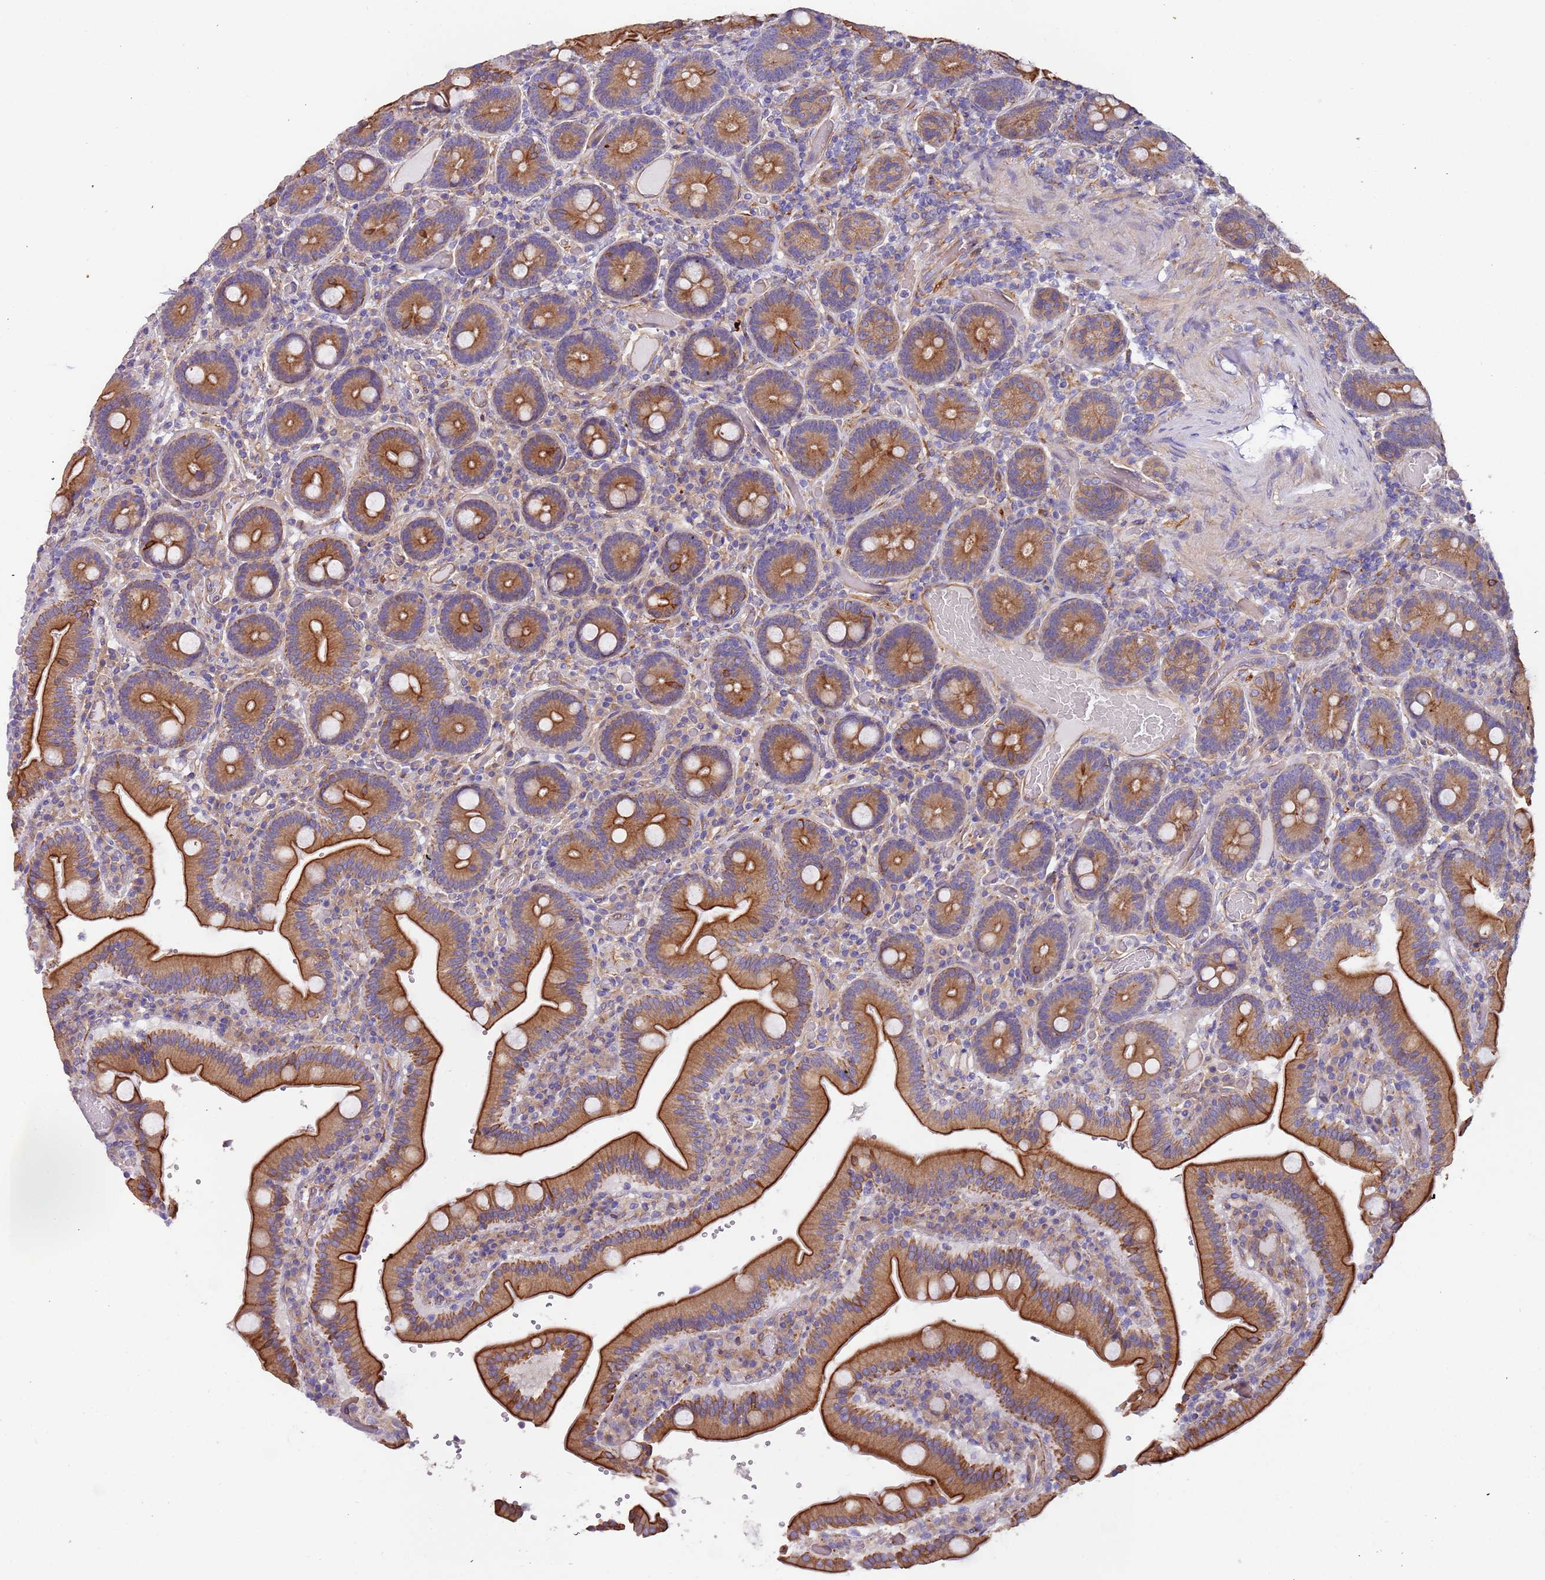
{"staining": {"intensity": "moderate", "quantity": ">75%", "location": "cytoplasmic/membranous"}, "tissue": "duodenum", "cell_type": "Glandular cells", "image_type": "normal", "snomed": [{"axis": "morphology", "description": "Normal tissue, NOS"}, {"axis": "topography", "description": "Duodenum"}], "caption": "Brown immunohistochemical staining in normal duodenum displays moderate cytoplasmic/membranous staining in about >75% of glandular cells.", "gene": "LAMB4", "patient": {"sex": "female", "age": 62}}